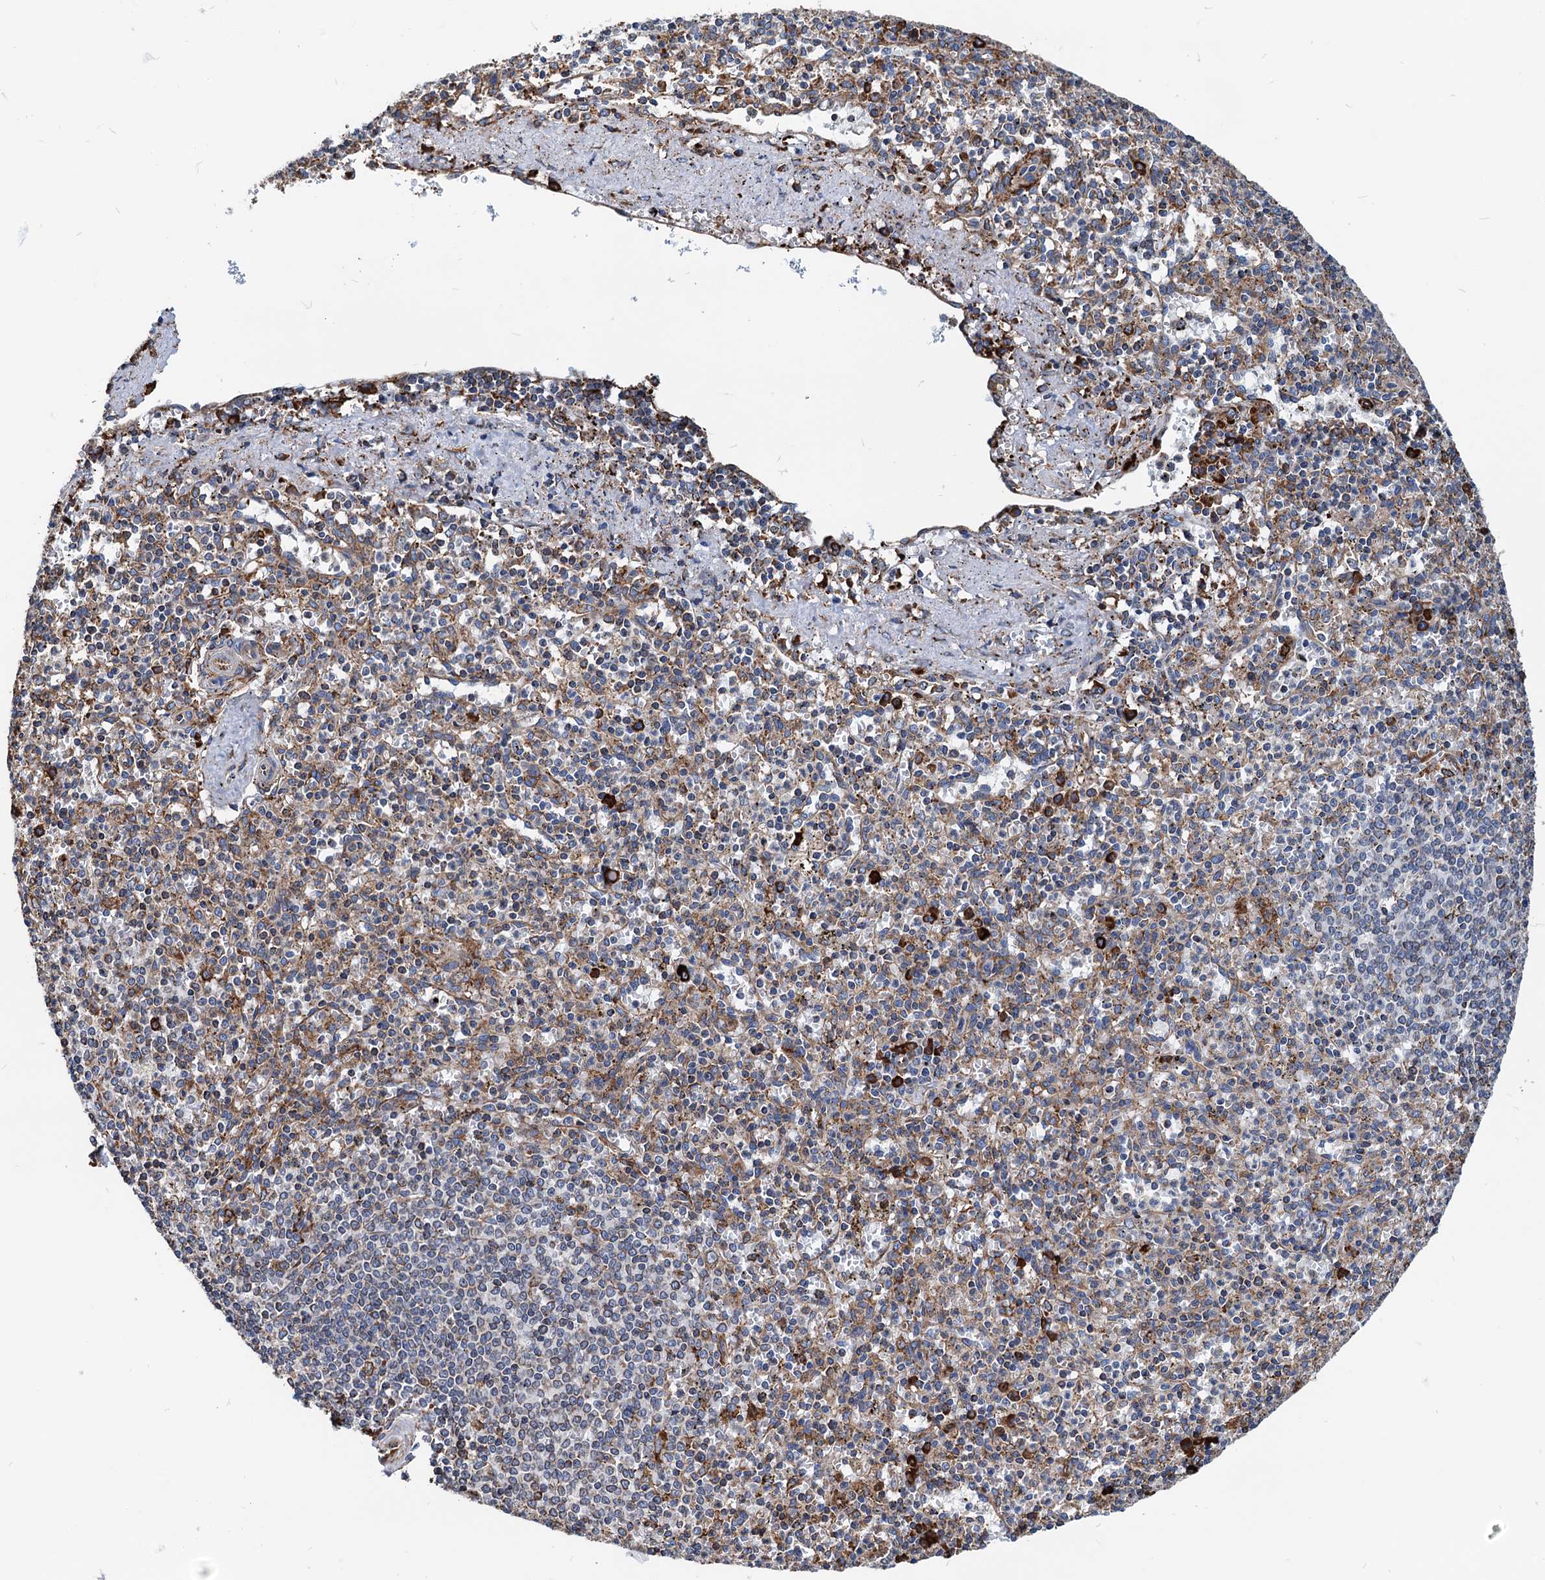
{"staining": {"intensity": "strong", "quantity": "<25%", "location": "cytoplasmic/membranous"}, "tissue": "spleen", "cell_type": "Cells in red pulp", "image_type": "normal", "snomed": [{"axis": "morphology", "description": "Normal tissue, NOS"}, {"axis": "topography", "description": "Spleen"}], "caption": "A high-resolution image shows immunohistochemistry (IHC) staining of benign spleen, which displays strong cytoplasmic/membranous staining in about <25% of cells in red pulp.", "gene": "HSPA5", "patient": {"sex": "male", "age": 72}}